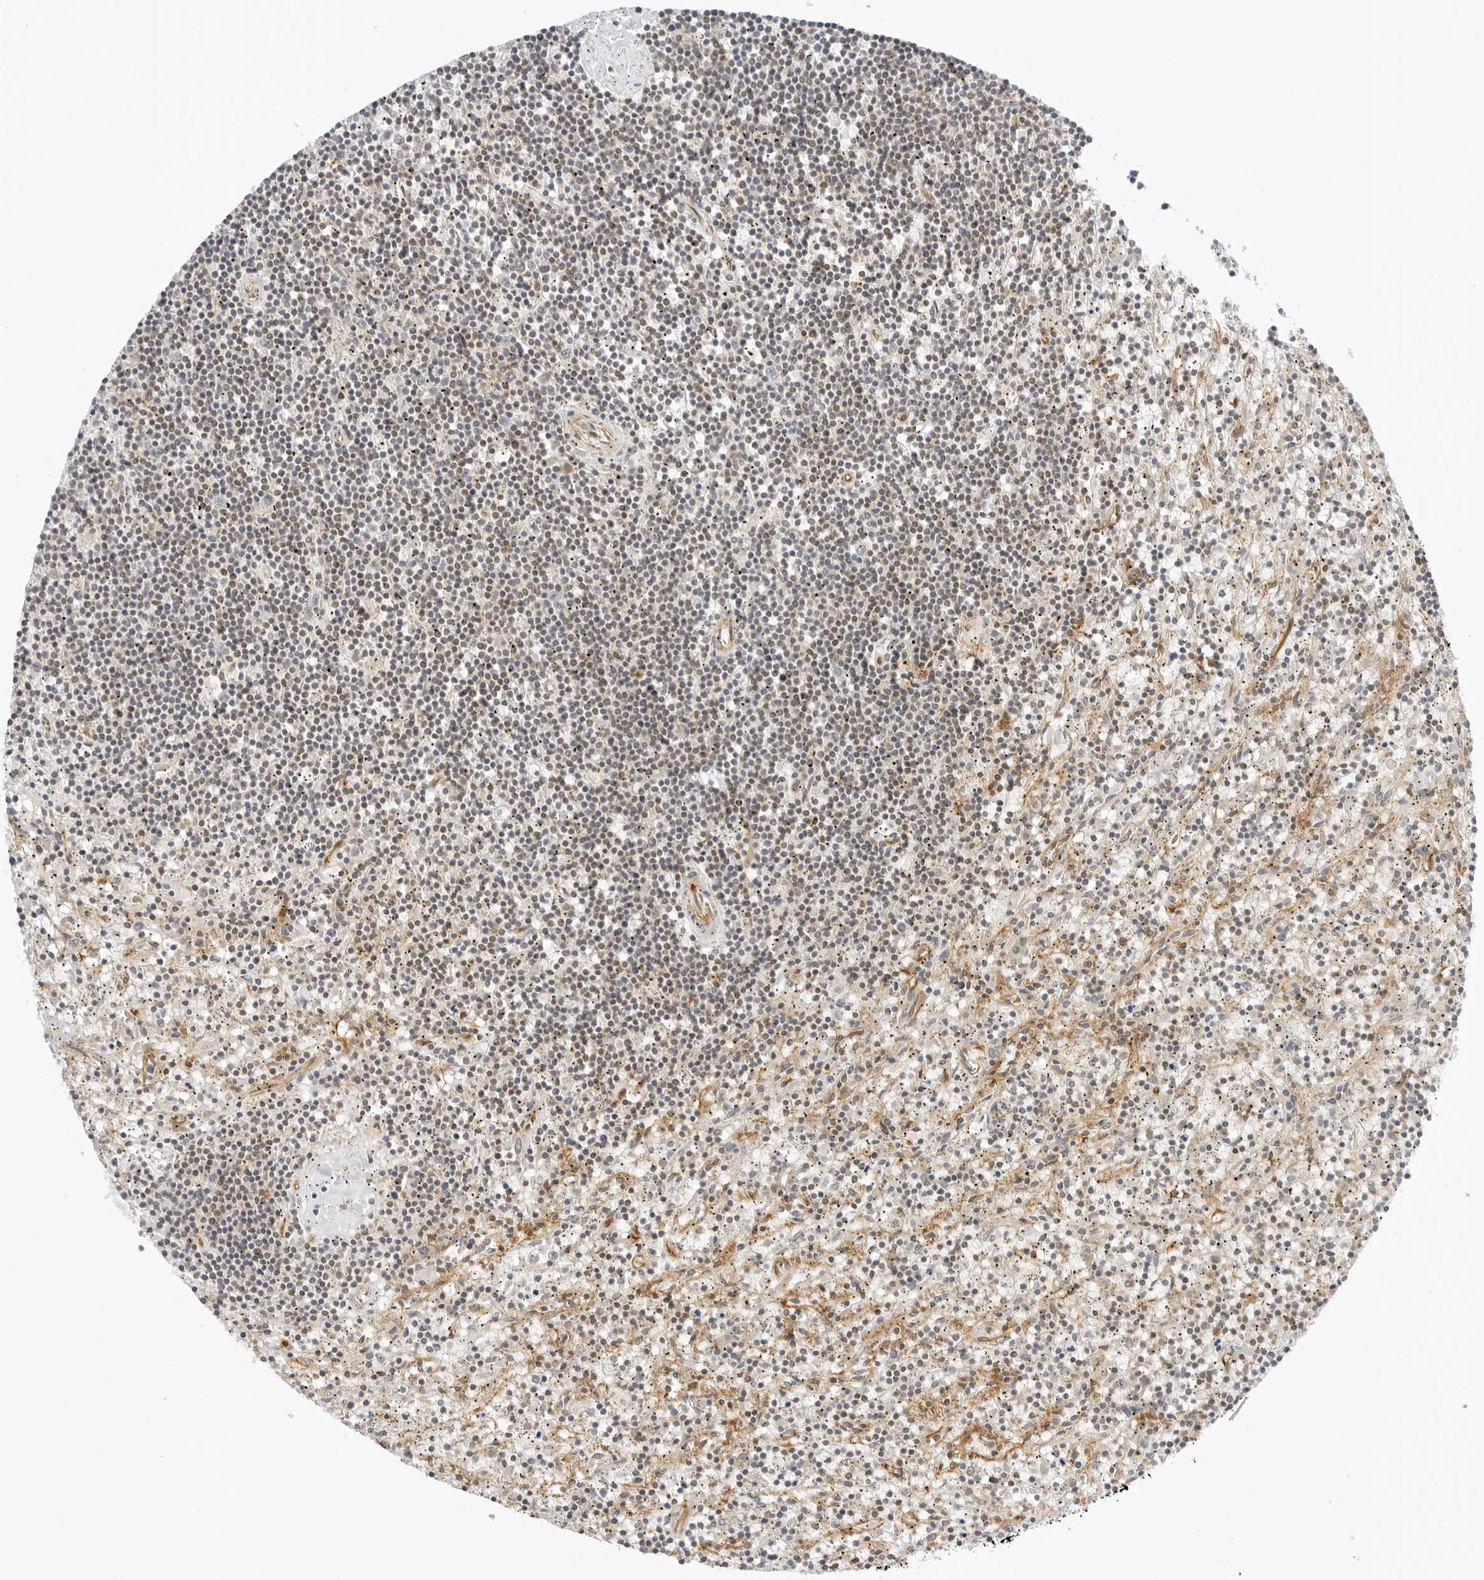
{"staining": {"intensity": "weak", "quantity": "25%-75%", "location": "nuclear"}, "tissue": "lymphoma", "cell_type": "Tumor cells", "image_type": "cancer", "snomed": [{"axis": "morphology", "description": "Malignant lymphoma, non-Hodgkin's type, Low grade"}, {"axis": "topography", "description": "Spleen"}], "caption": "Malignant lymphoma, non-Hodgkin's type (low-grade) stained with IHC shows weak nuclear expression in approximately 25%-75% of tumor cells.", "gene": "OSCP1", "patient": {"sex": "male", "age": 76}}